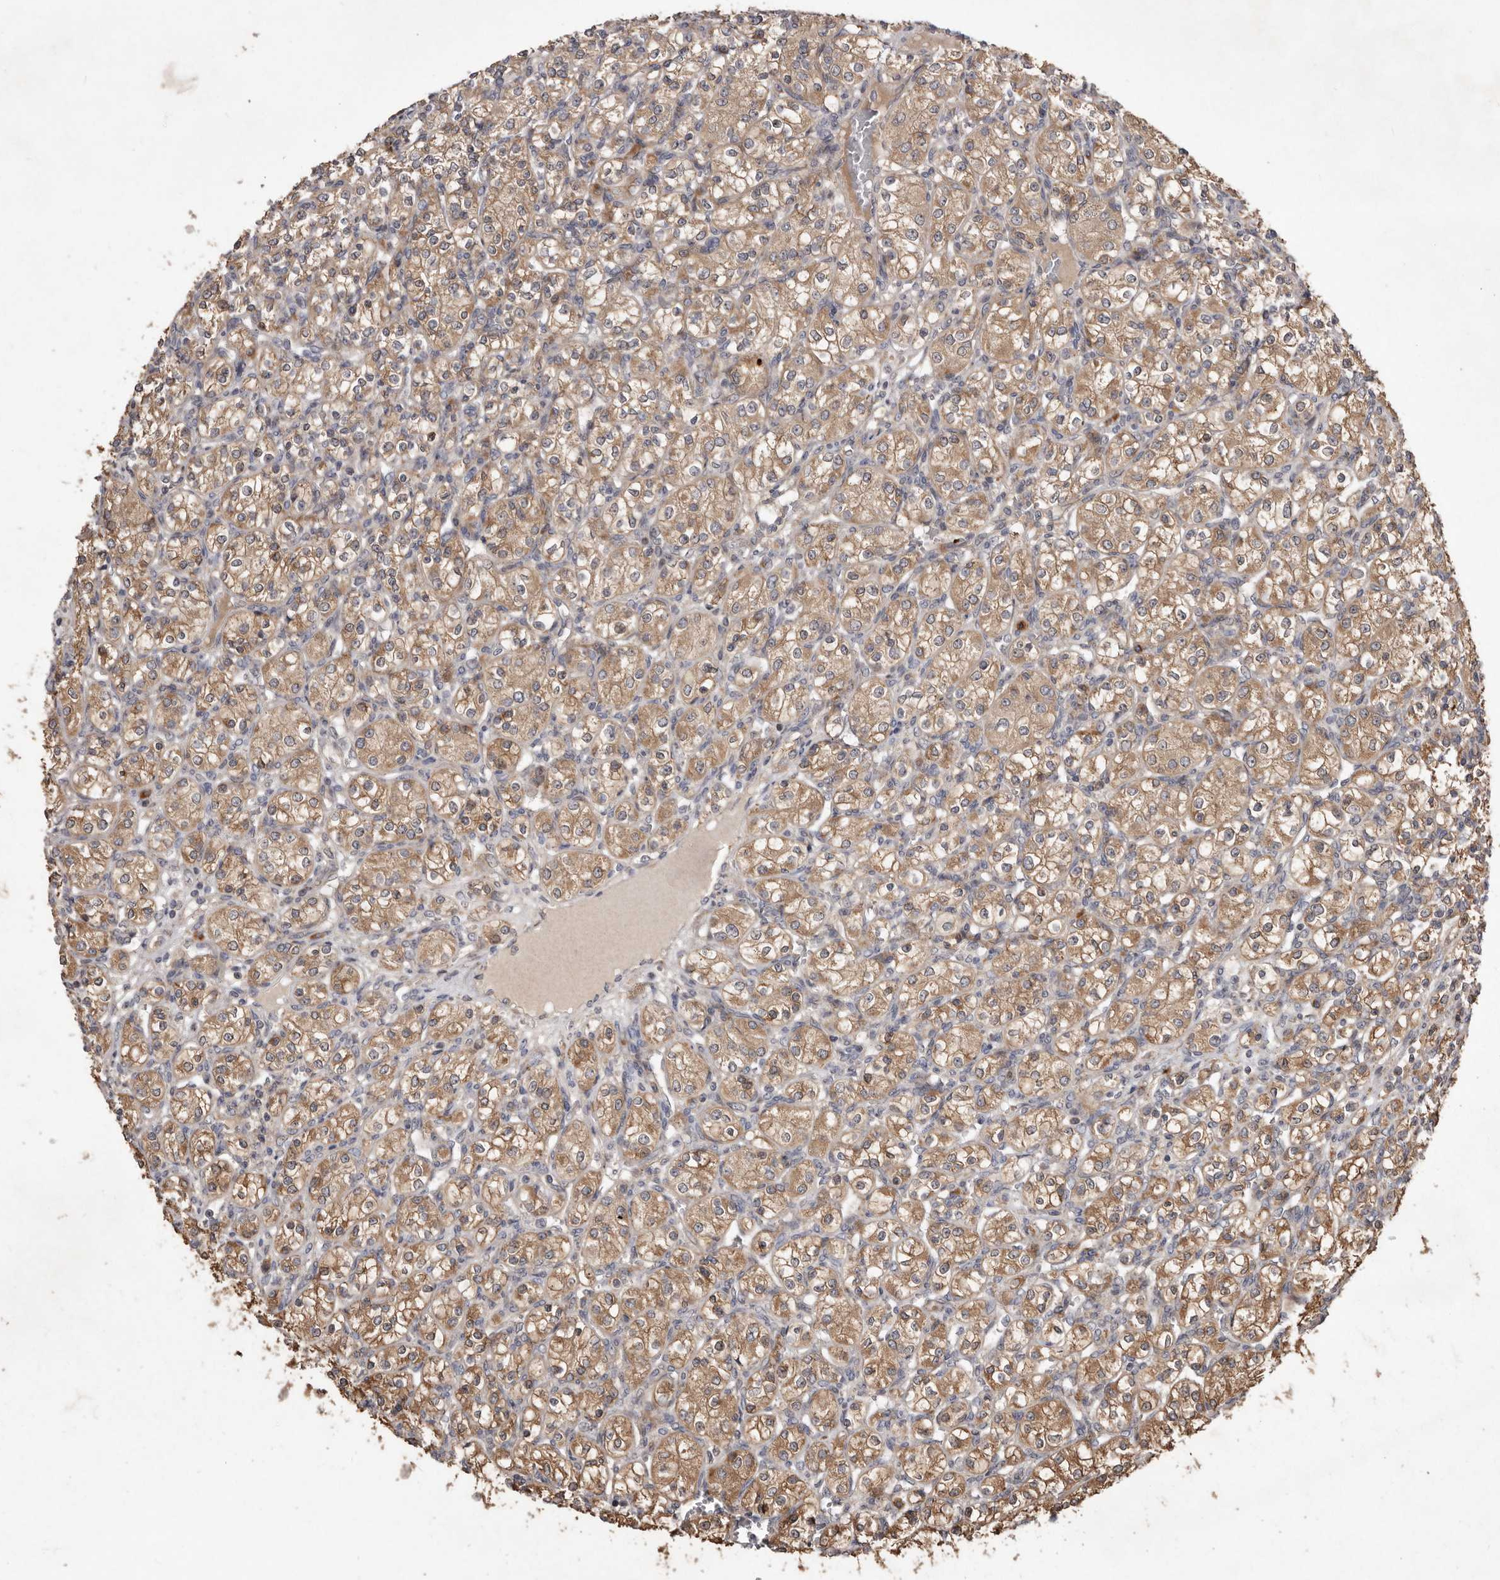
{"staining": {"intensity": "moderate", "quantity": ">75%", "location": "cytoplasmic/membranous"}, "tissue": "renal cancer", "cell_type": "Tumor cells", "image_type": "cancer", "snomed": [{"axis": "morphology", "description": "Adenocarcinoma, NOS"}, {"axis": "topography", "description": "Kidney"}], "caption": "This photomicrograph shows immunohistochemistry (IHC) staining of adenocarcinoma (renal), with medium moderate cytoplasmic/membranous positivity in about >75% of tumor cells.", "gene": "FLAD1", "patient": {"sex": "male", "age": 77}}